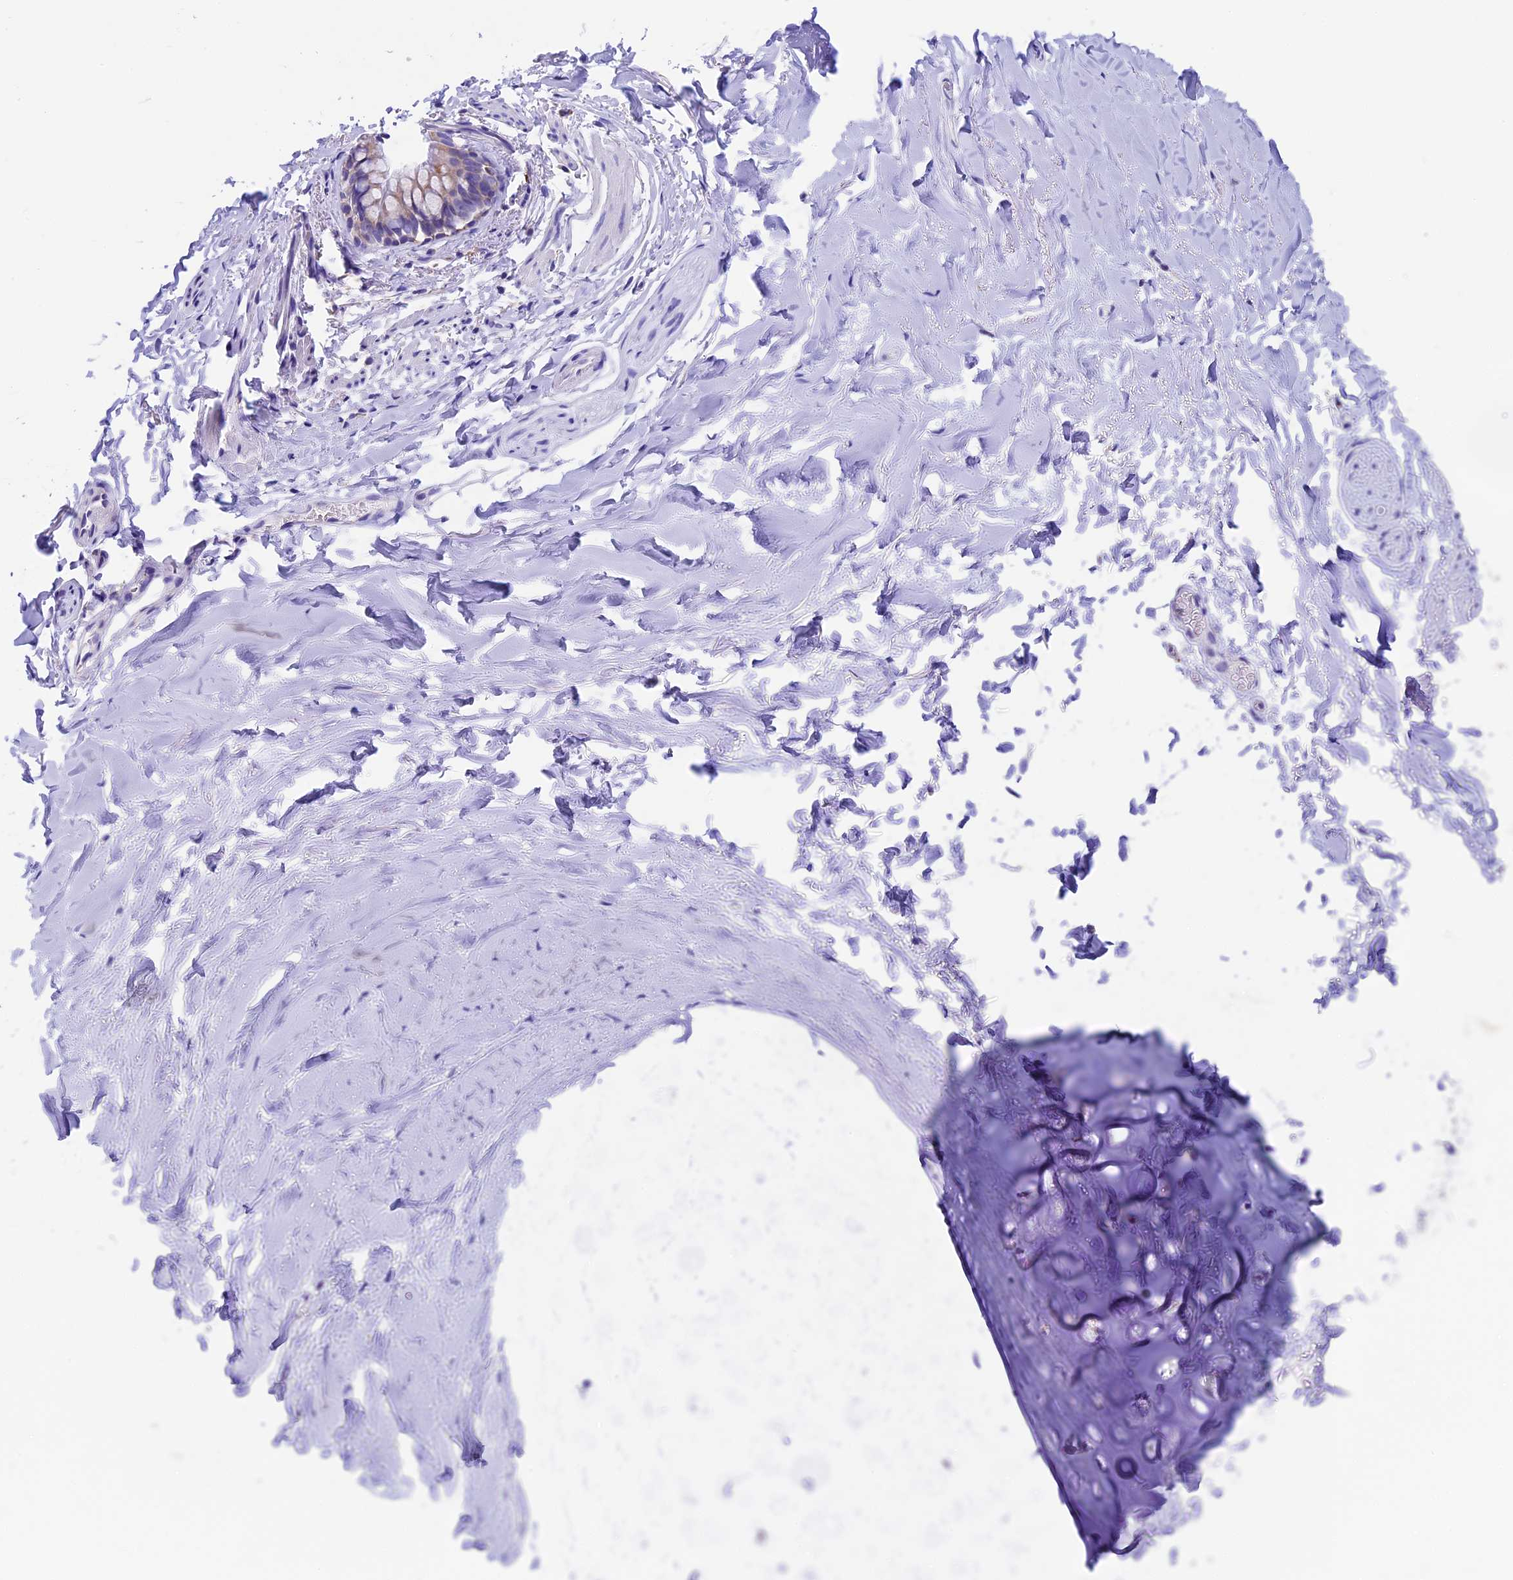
{"staining": {"intensity": "negative", "quantity": "none", "location": "none"}, "tissue": "adipose tissue", "cell_type": "Adipocytes", "image_type": "normal", "snomed": [{"axis": "morphology", "description": "Normal tissue, NOS"}, {"axis": "topography", "description": "Lymph node"}, {"axis": "topography", "description": "Bronchus"}], "caption": "DAB (3,3'-diaminobenzidine) immunohistochemical staining of benign human adipose tissue reveals no significant positivity in adipocytes. (DAB (3,3'-diaminobenzidine) IHC, high magnification).", "gene": "SLC8B1", "patient": {"sex": "male", "age": 63}}